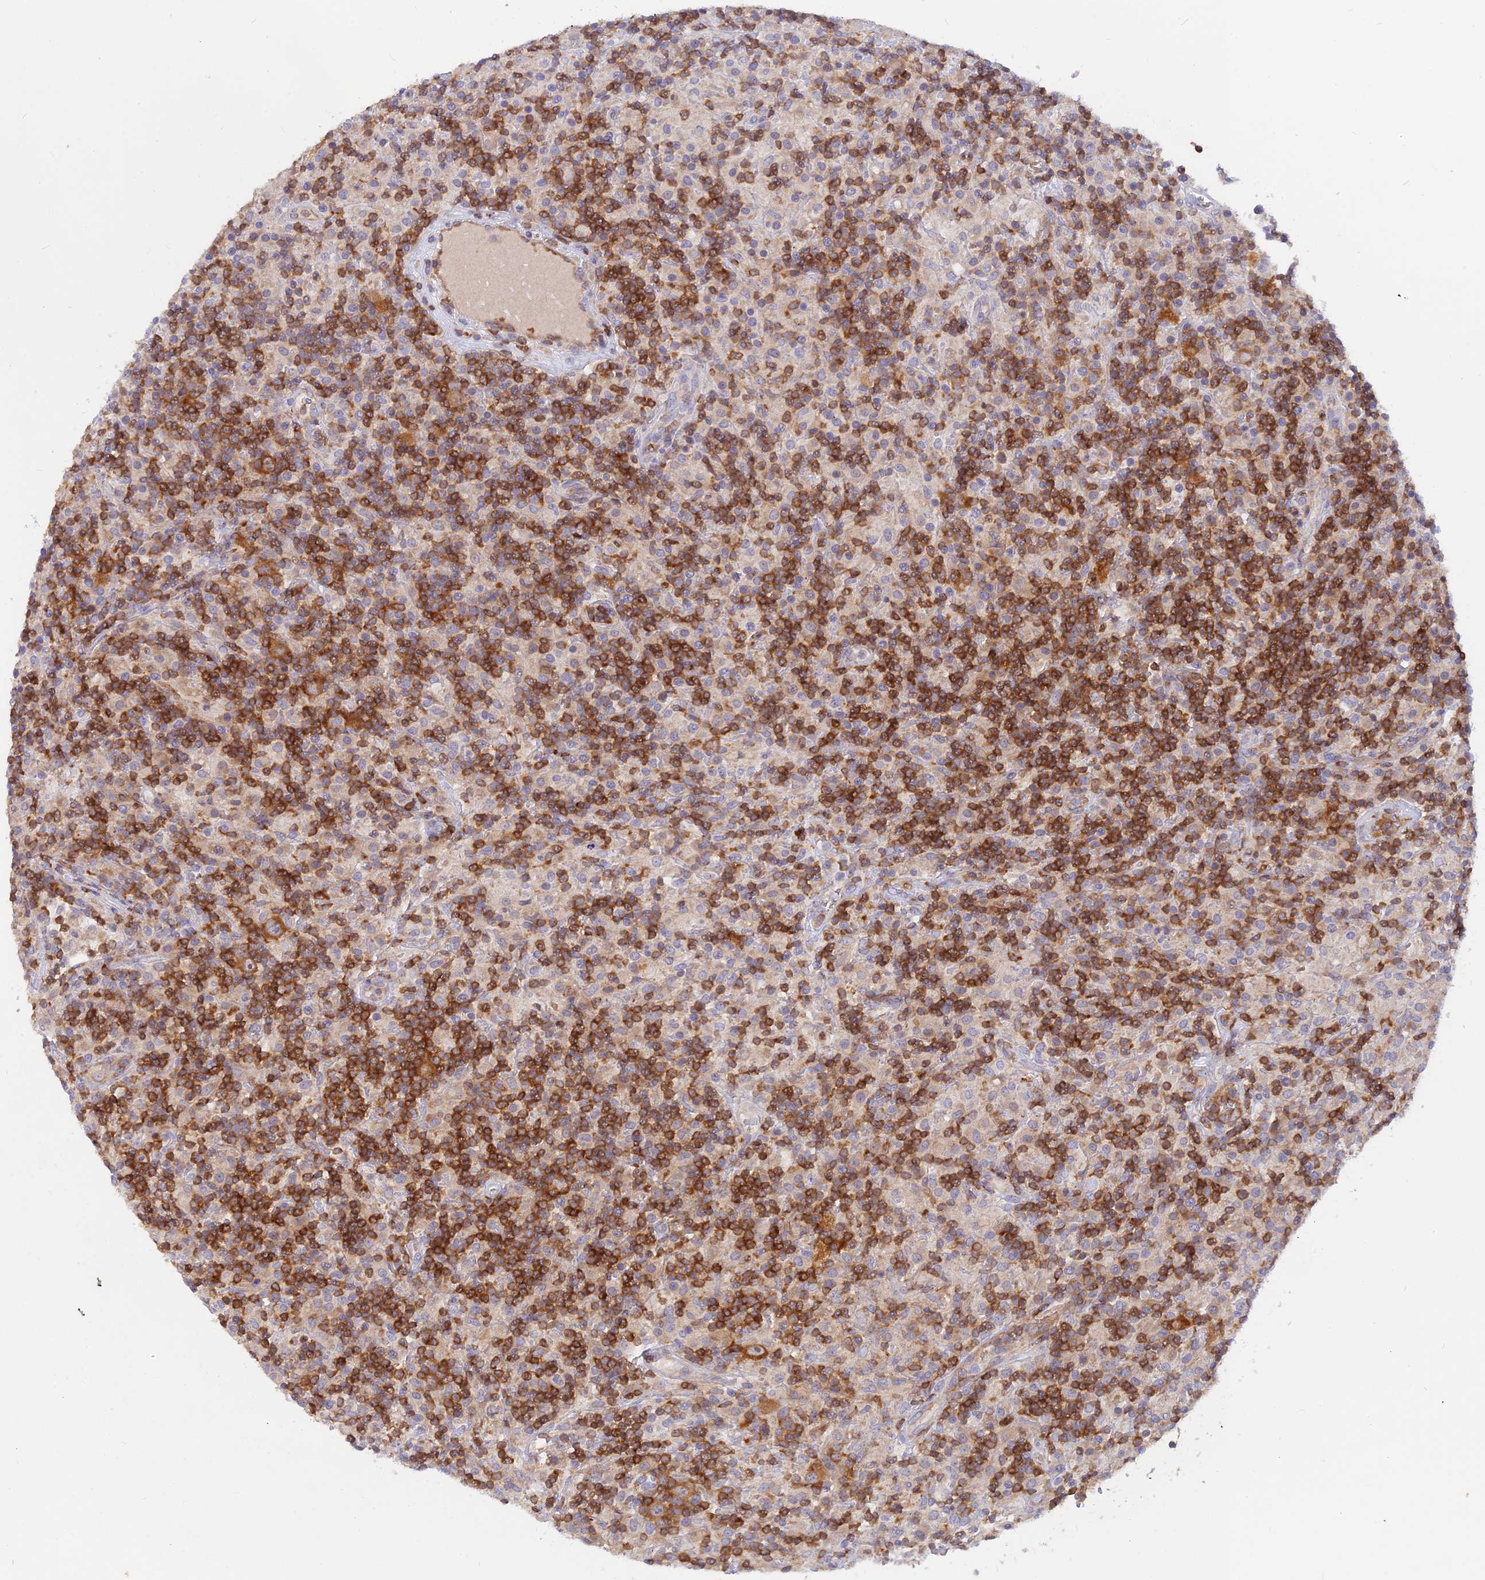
{"staining": {"intensity": "strong", "quantity": ">75%", "location": "cytoplasmic/membranous"}, "tissue": "lymphoma", "cell_type": "Tumor cells", "image_type": "cancer", "snomed": [{"axis": "morphology", "description": "Hodgkin's disease, NOS"}, {"axis": "topography", "description": "Lymph node"}], "caption": "The immunohistochemical stain highlights strong cytoplasmic/membranous positivity in tumor cells of lymphoma tissue.", "gene": "DENND2D", "patient": {"sex": "male", "age": 70}}